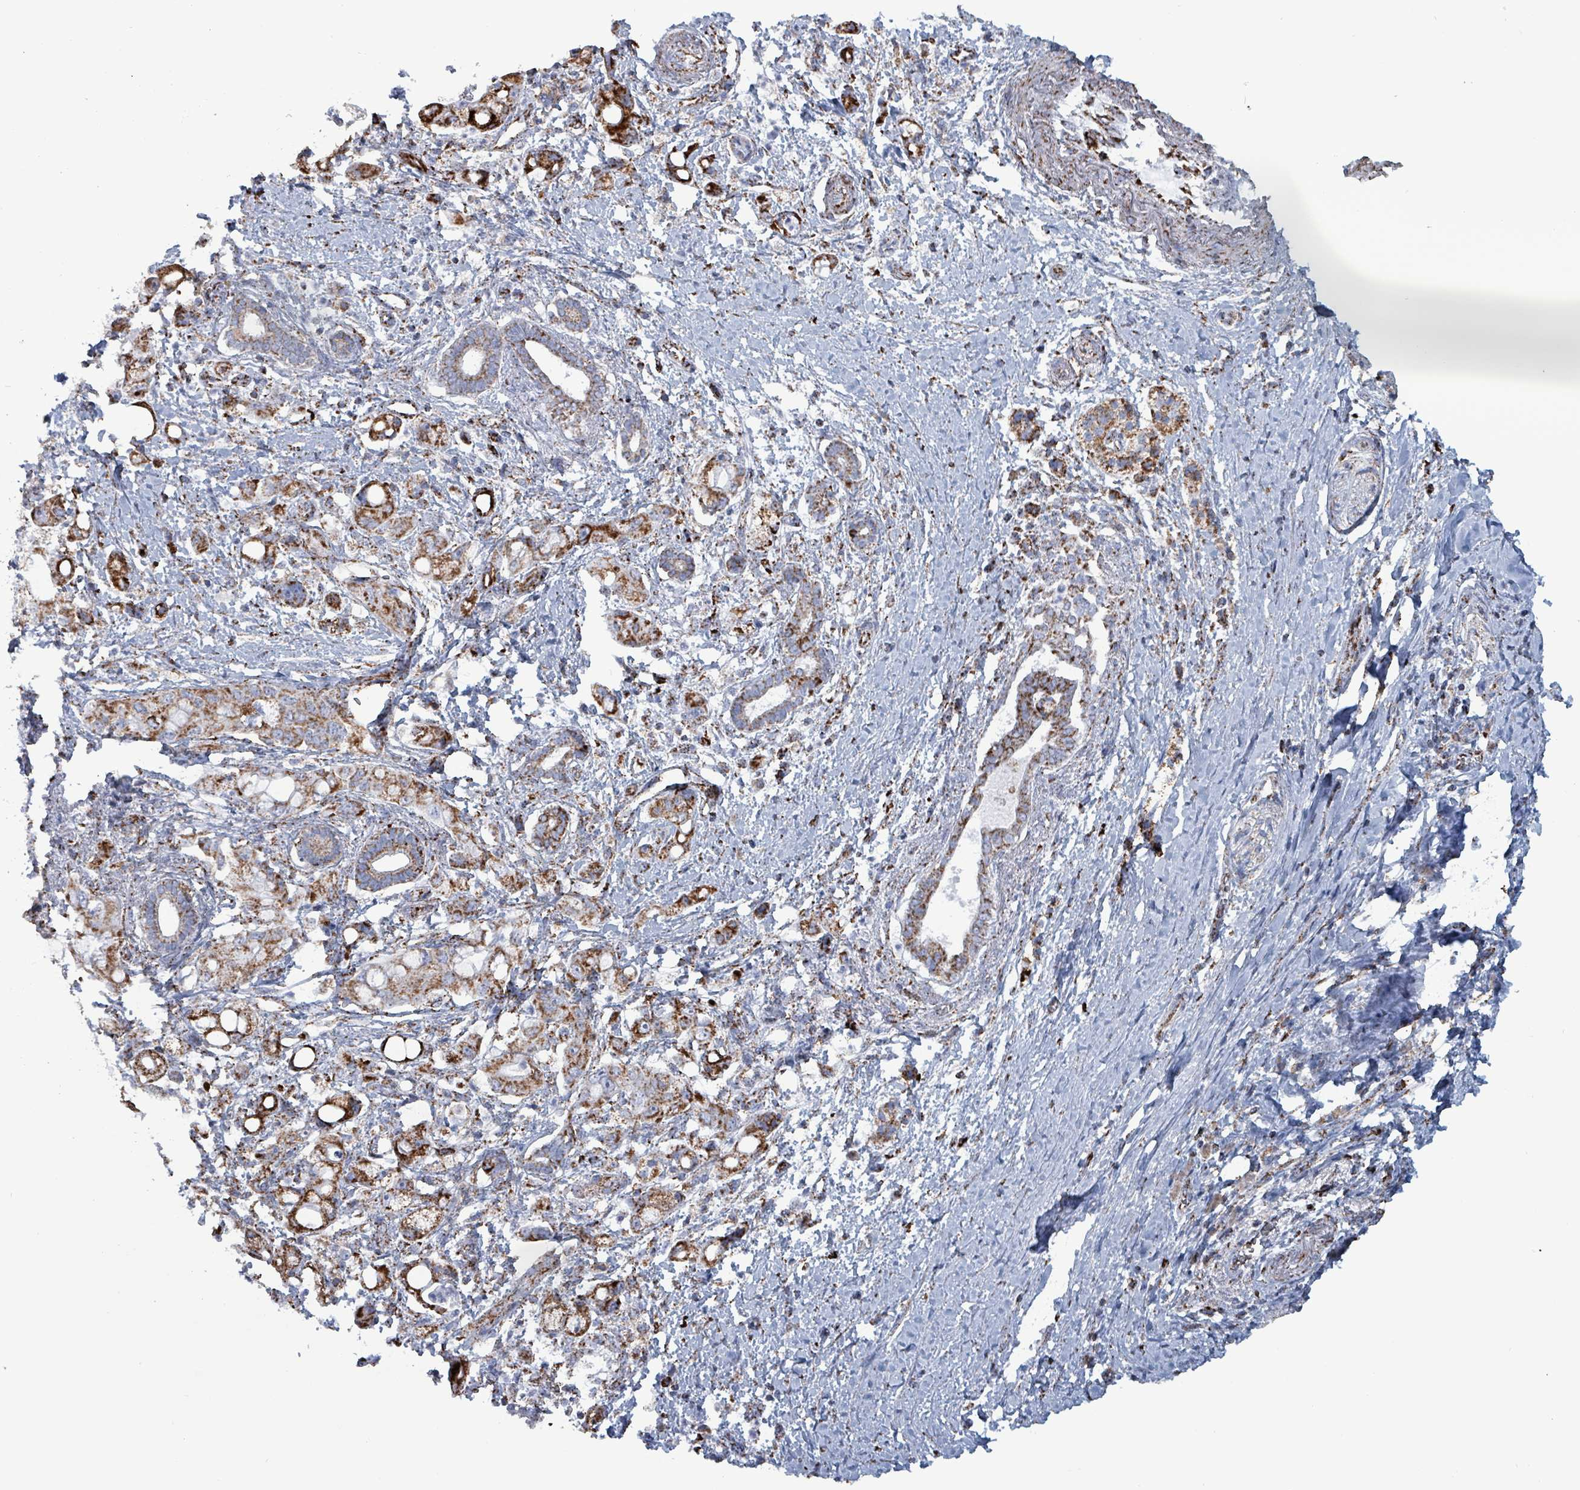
{"staining": {"intensity": "strong", "quantity": ">75%", "location": "cytoplasmic/membranous"}, "tissue": "pancreatic cancer", "cell_type": "Tumor cells", "image_type": "cancer", "snomed": [{"axis": "morphology", "description": "Adenocarcinoma, NOS"}, {"axis": "topography", "description": "Pancreas"}], "caption": "A high-resolution histopathology image shows immunohistochemistry staining of pancreatic adenocarcinoma, which shows strong cytoplasmic/membranous expression in approximately >75% of tumor cells. Ihc stains the protein in brown and the nuclei are stained blue.", "gene": "IDH3B", "patient": {"sex": "male", "age": 68}}